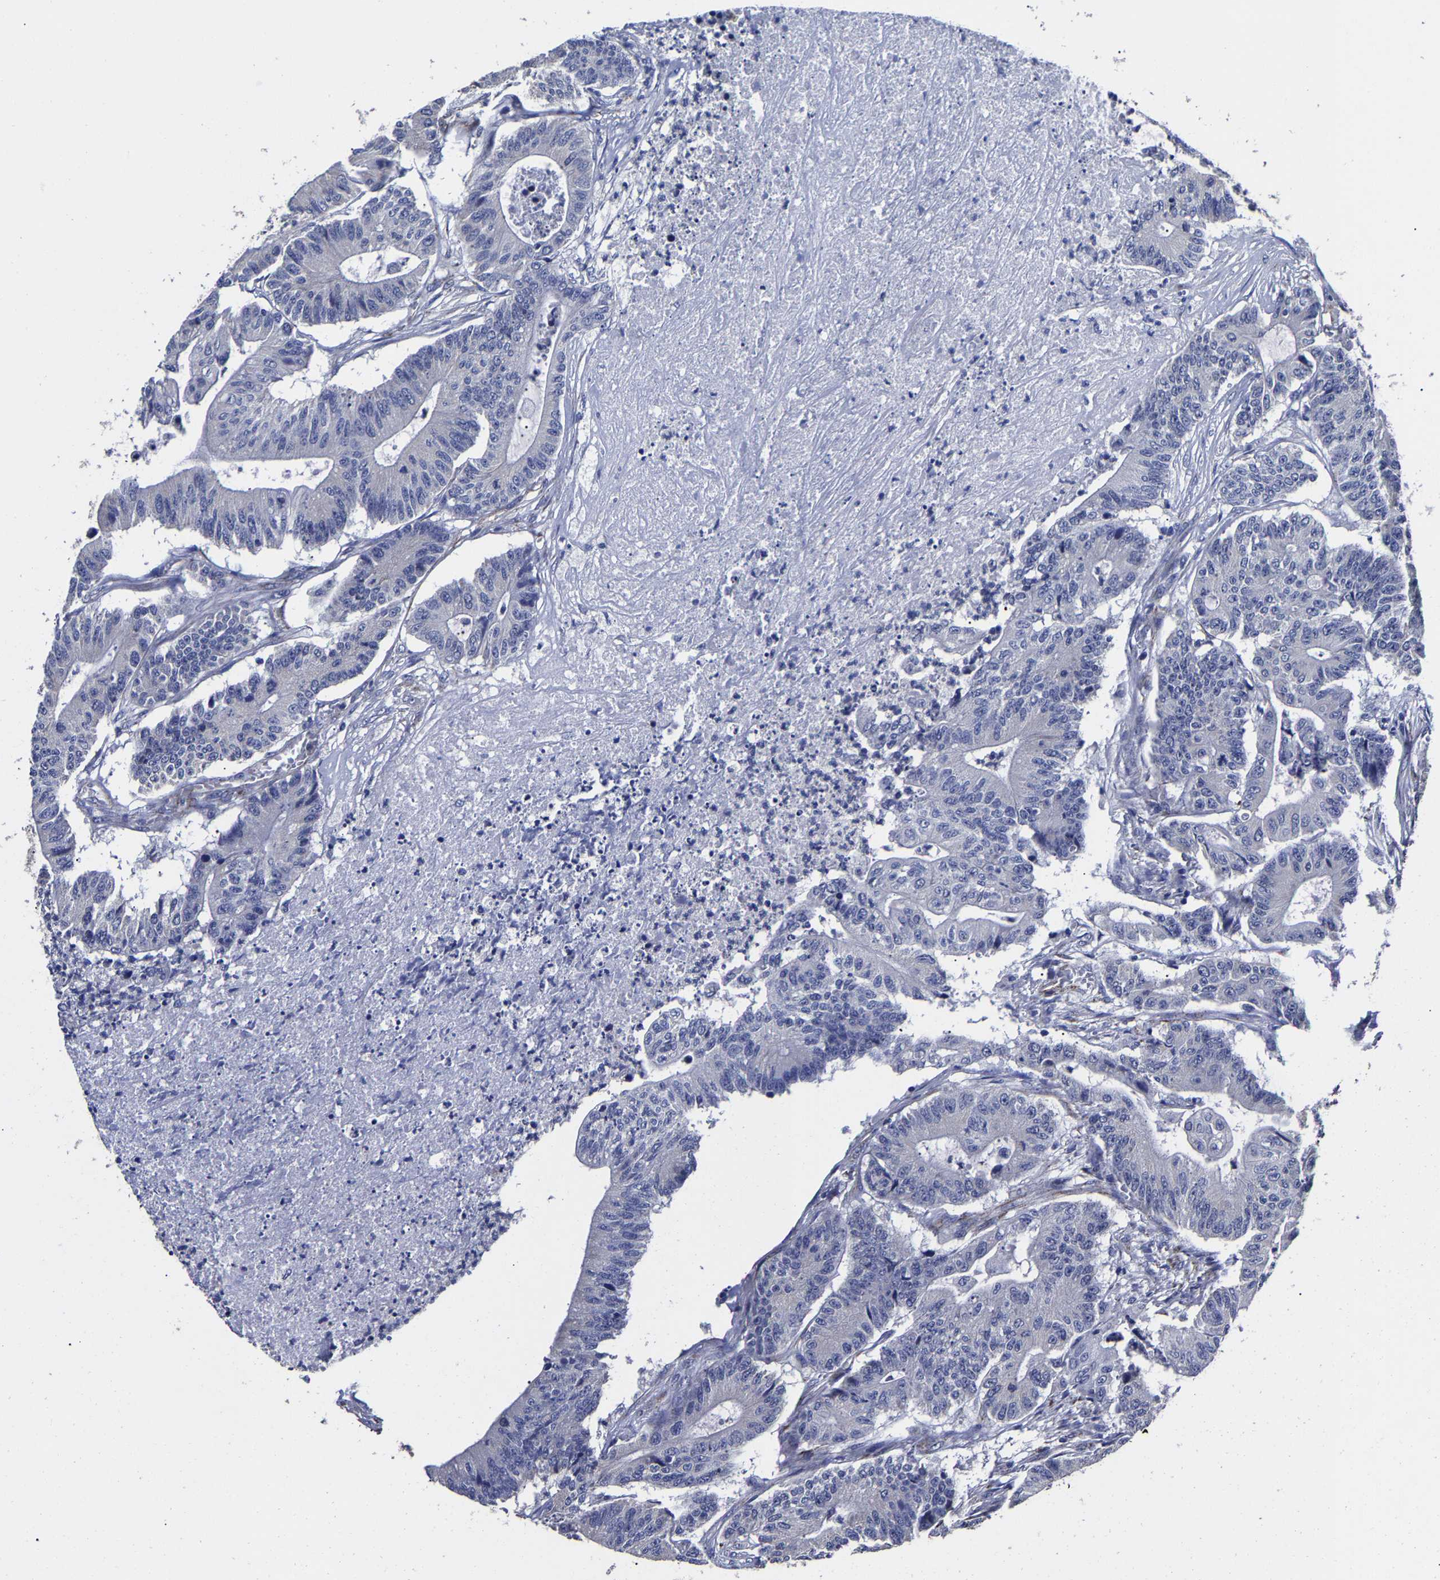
{"staining": {"intensity": "negative", "quantity": "none", "location": "none"}, "tissue": "colorectal cancer", "cell_type": "Tumor cells", "image_type": "cancer", "snomed": [{"axis": "morphology", "description": "Adenocarcinoma, NOS"}, {"axis": "topography", "description": "Colon"}], "caption": "Immunohistochemistry of adenocarcinoma (colorectal) exhibits no staining in tumor cells. (Stains: DAB immunohistochemistry (IHC) with hematoxylin counter stain, Microscopy: brightfield microscopy at high magnification).", "gene": "AASS", "patient": {"sex": "female", "age": 84}}